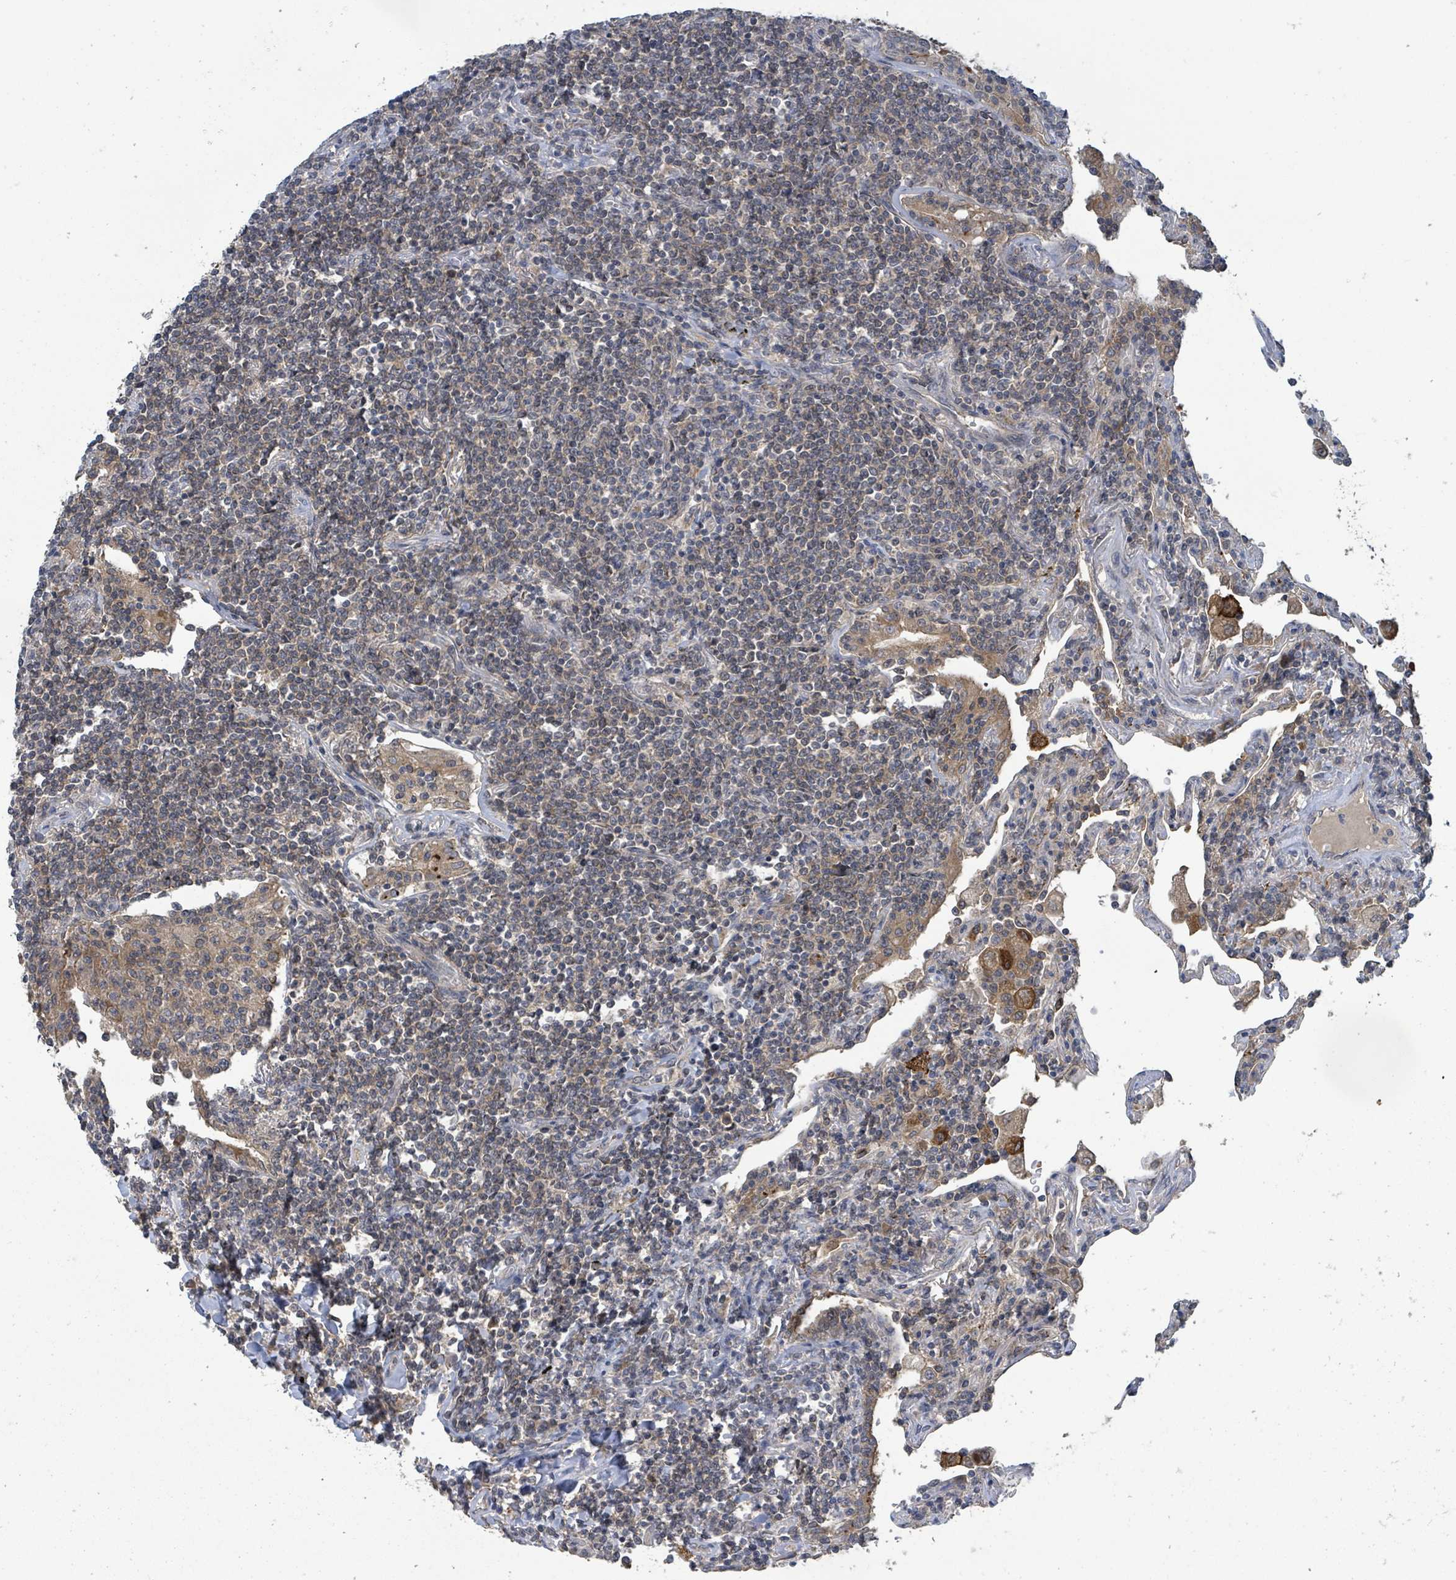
{"staining": {"intensity": "weak", "quantity": ">75%", "location": "cytoplasmic/membranous"}, "tissue": "lymphoma", "cell_type": "Tumor cells", "image_type": "cancer", "snomed": [{"axis": "morphology", "description": "Malignant lymphoma, non-Hodgkin's type, Low grade"}, {"axis": "topography", "description": "Lung"}], "caption": "Immunohistochemical staining of human lymphoma exhibits low levels of weak cytoplasmic/membranous expression in about >75% of tumor cells. (DAB (3,3'-diaminobenzidine) IHC with brightfield microscopy, high magnification).", "gene": "CCDC121", "patient": {"sex": "female", "age": 71}}